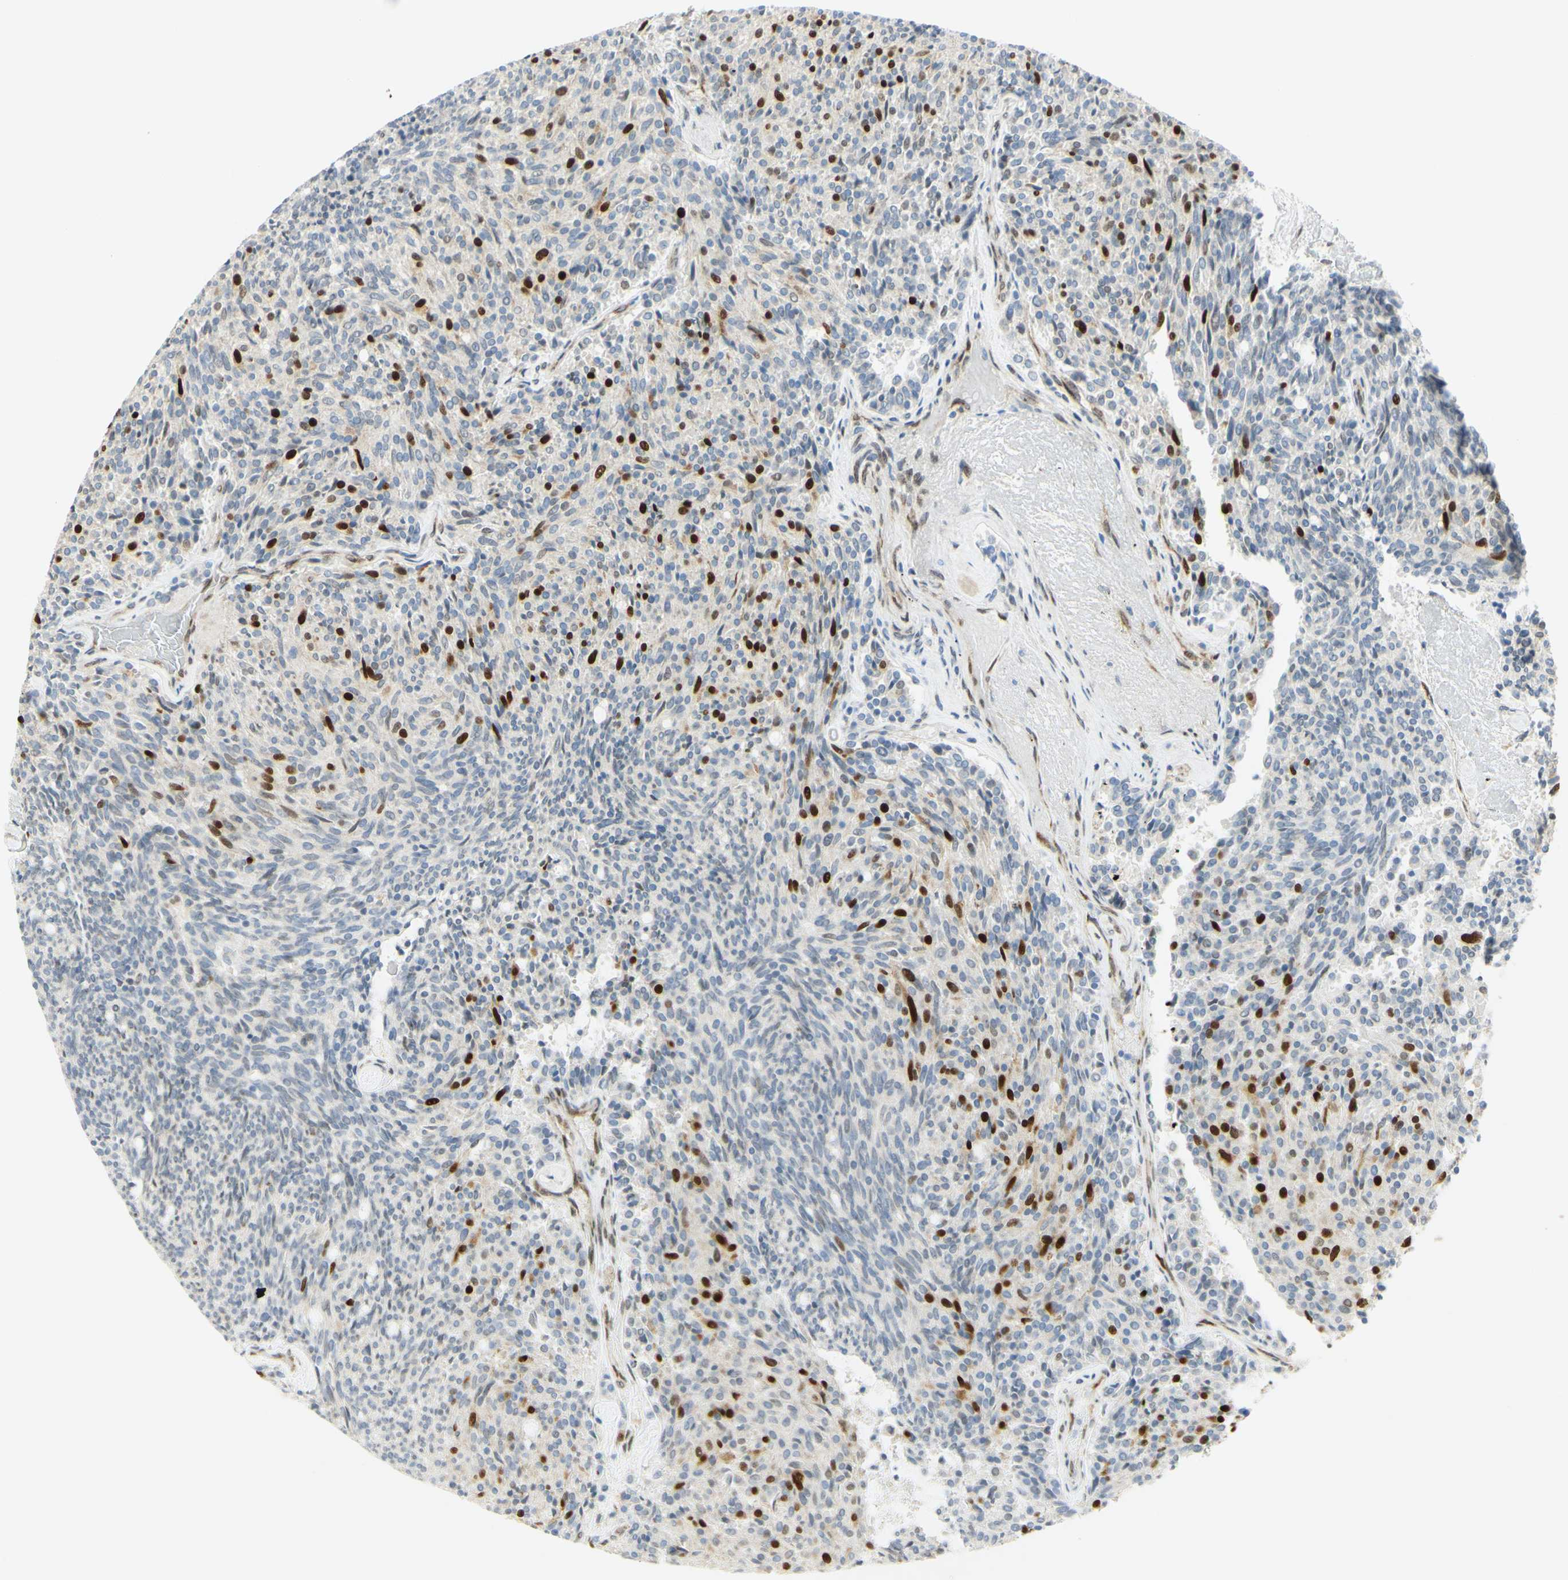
{"staining": {"intensity": "strong", "quantity": "25%-75%", "location": "nuclear"}, "tissue": "carcinoid", "cell_type": "Tumor cells", "image_type": "cancer", "snomed": [{"axis": "morphology", "description": "Carcinoid, malignant, NOS"}, {"axis": "topography", "description": "Pancreas"}], "caption": "Carcinoid (malignant) stained with a brown dye reveals strong nuclear positive staining in about 25%-75% of tumor cells.", "gene": "E2F1", "patient": {"sex": "female", "age": 54}}